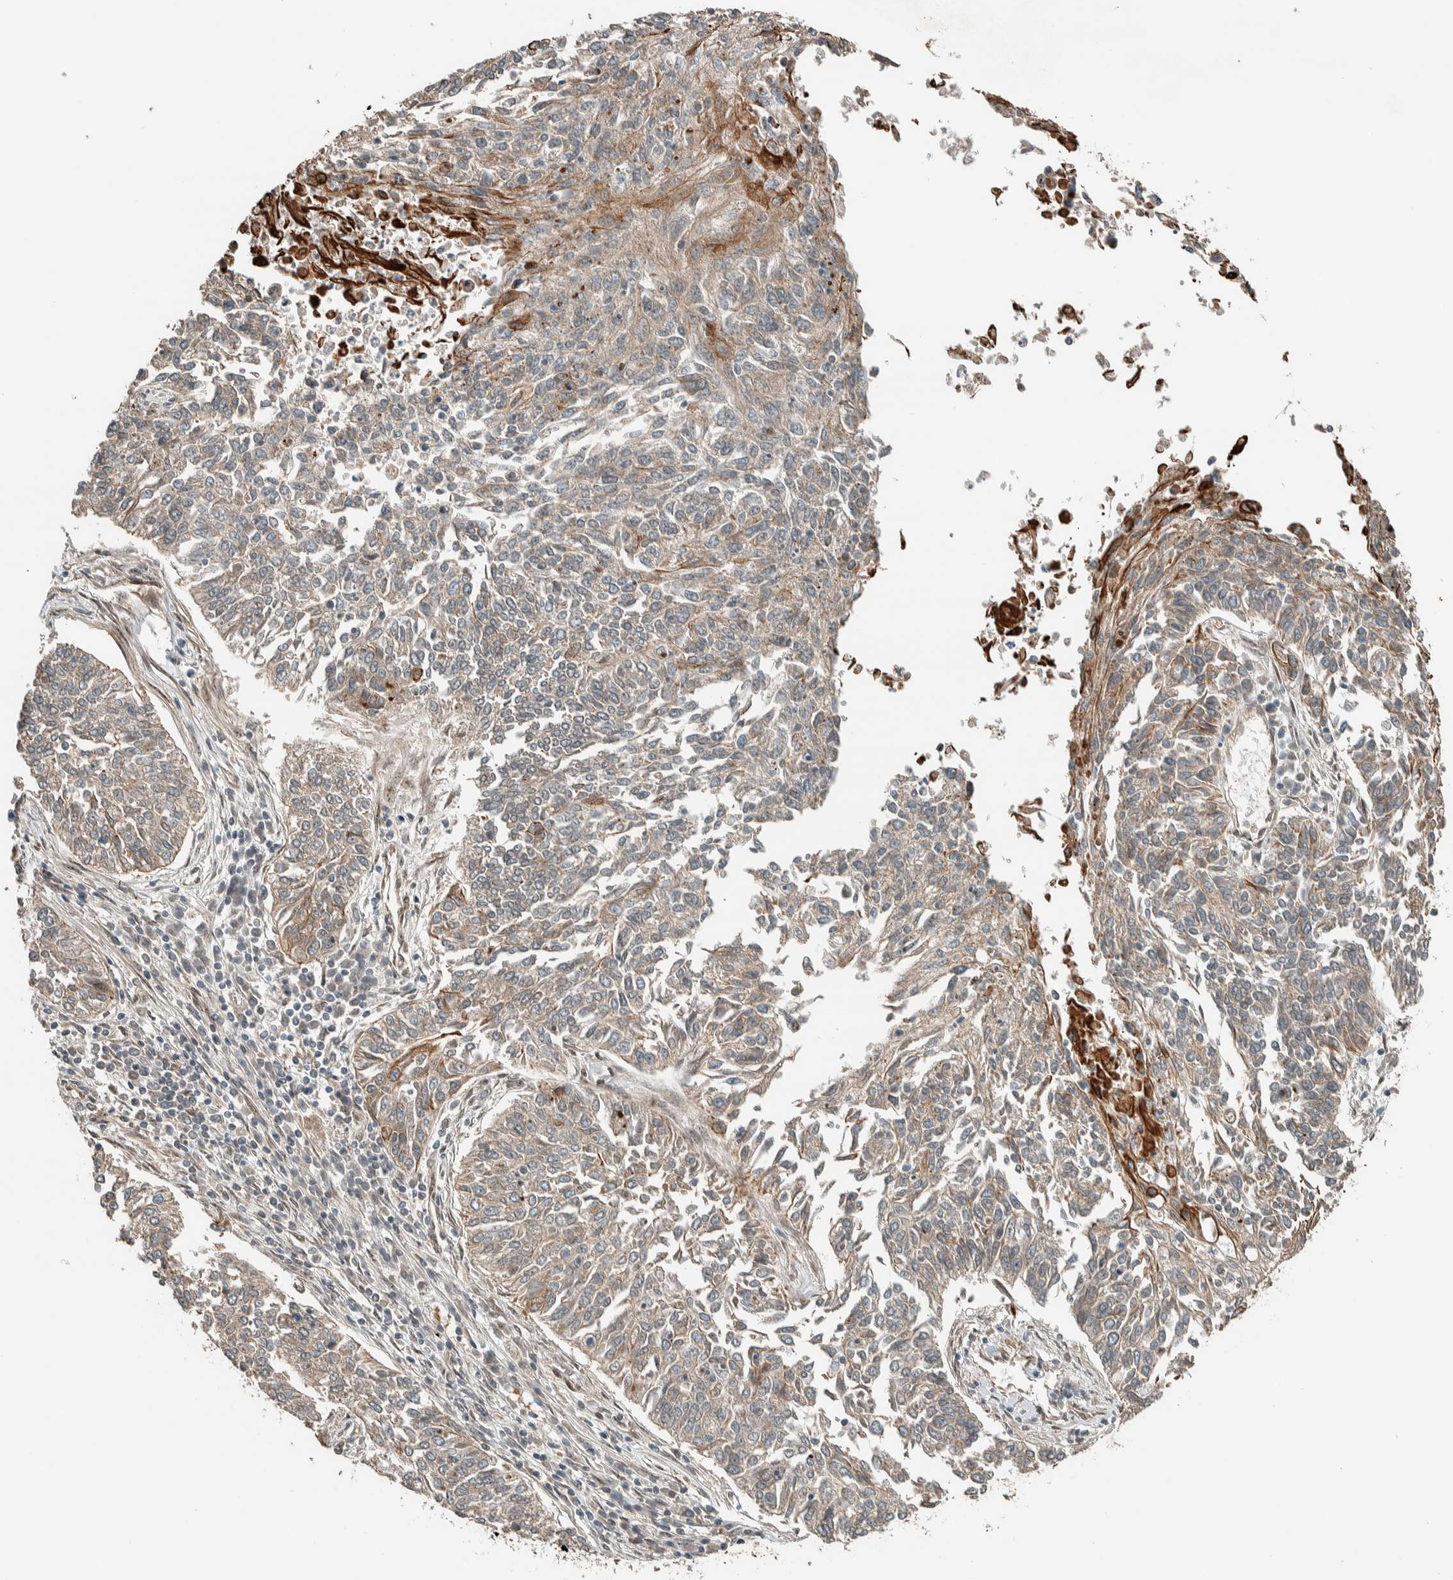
{"staining": {"intensity": "weak", "quantity": ">75%", "location": "cytoplasmic/membranous"}, "tissue": "lung cancer", "cell_type": "Tumor cells", "image_type": "cancer", "snomed": [{"axis": "morphology", "description": "Normal tissue, NOS"}, {"axis": "morphology", "description": "Squamous cell carcinoma, NOS"}, {"axis": "topography", "description": "Cartilage tissue"}, {"axis": "topography", "description": "Bronchus"}, {"axis": "topography", "description": "Lung"}], "caption": "Lung cancer (squamous cell carcinoma) stained with a brown dye demonstrates weak cytoplasmic/membranous positive staining in about >75% of tumor cells.", "gene": "STXBP4", "patient": {"sex": "female", "age": 49}}